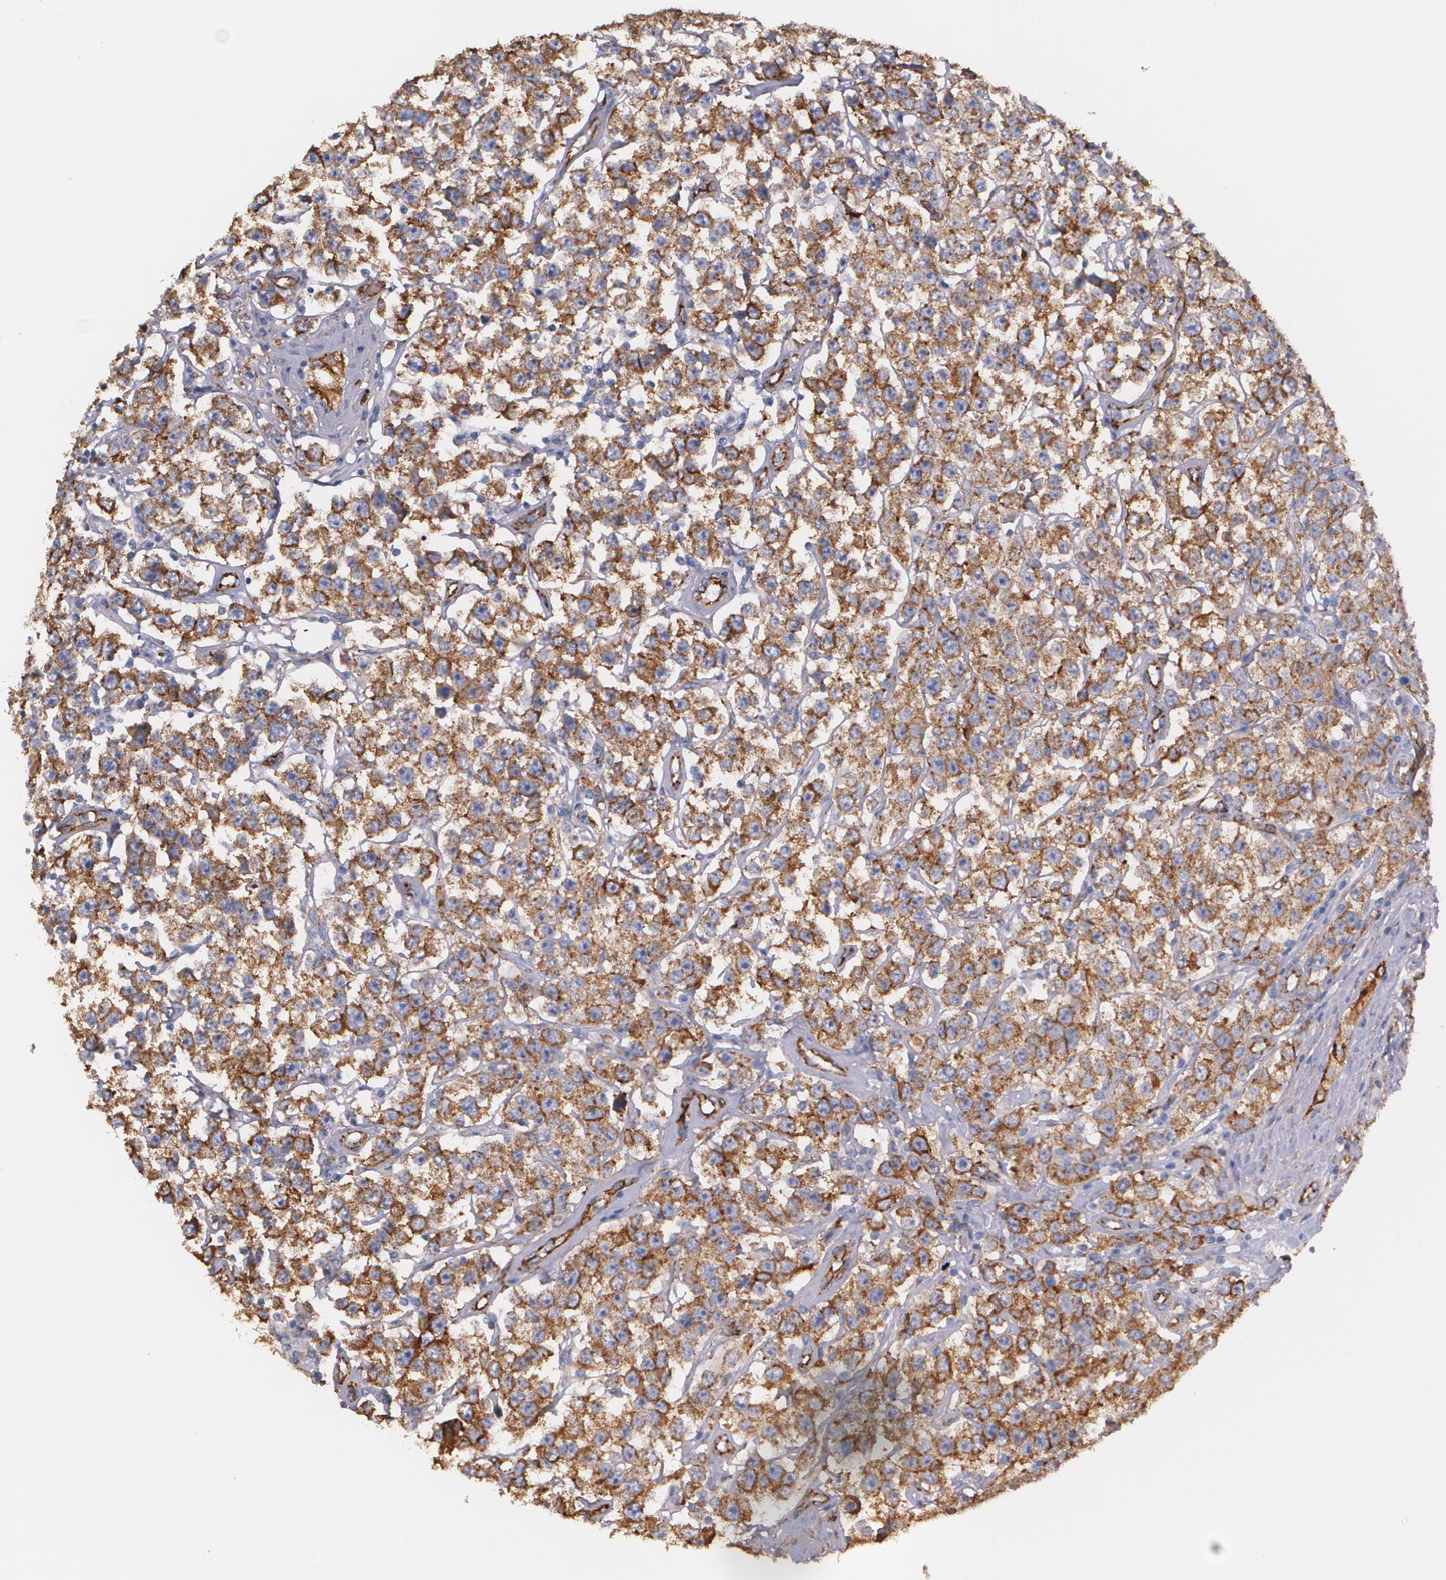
{"staining": {"intensity": "strong", "quantity": ">75%", "location": "cytoplasmic/membranous"}, "tissue": "testis cancer", "cell_type": "Tumor cells", "image_type": "cancer", "snomed": [{"axis": "morphology", "description": "Seminoma, NOS"}, {"axis": "topography", "description": "Testis"}], "caption": "Testis cancer was stained to show a protein in brown. There is high levels of strong cytoplasmic/membranous expression in about >75% of tumor cells.", "gene": "TJP1", "patient": {"sex": "male", "age": 52}}